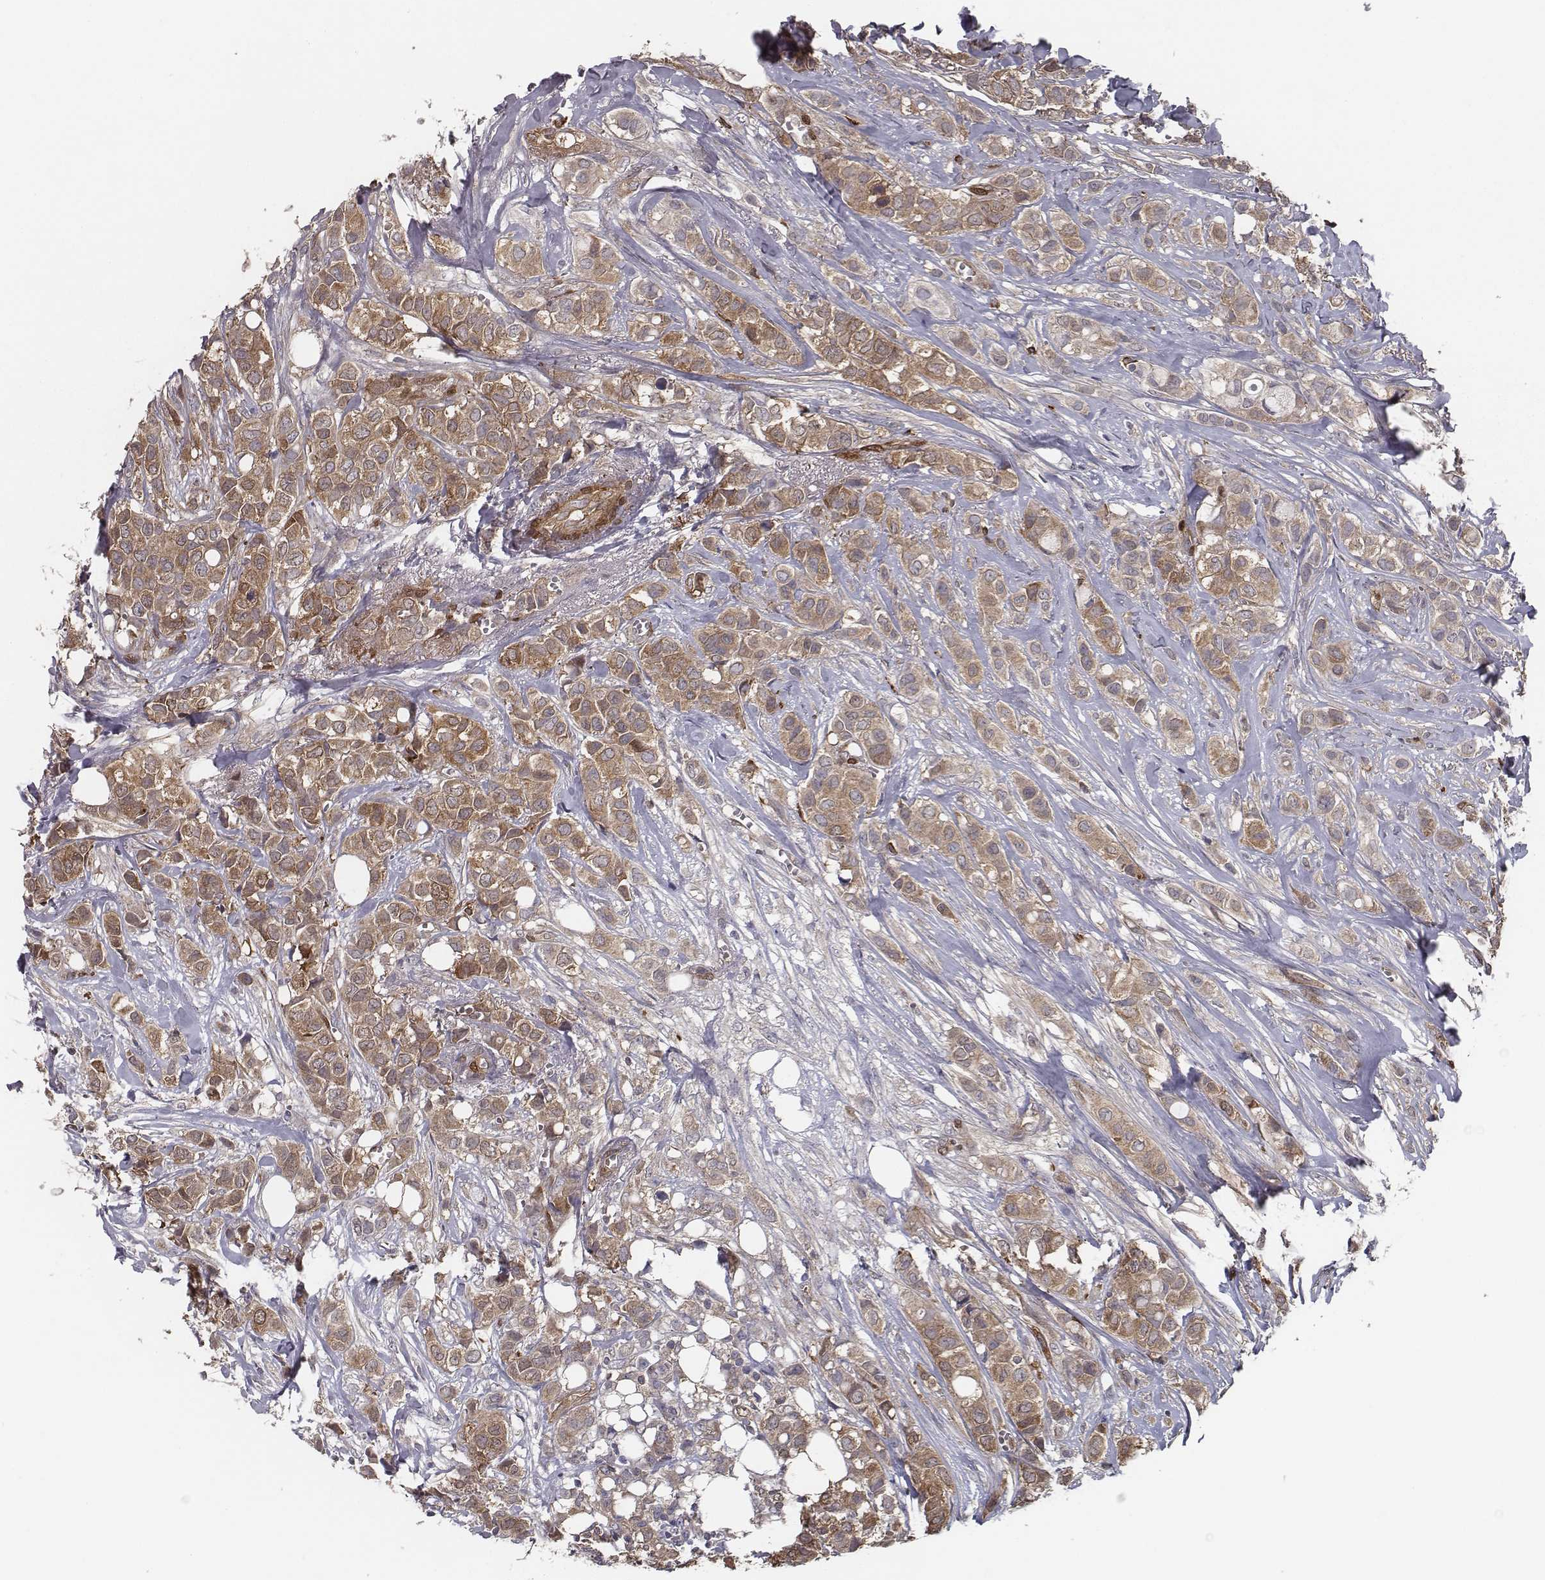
{"staining": {"intensity": "moderate", "quantity": ">75%", "location": "cytoplasmic/membranous"}, "tissue": "breast cancer", "cell_type": "Tumor cells", "image_type": "cancer", "snomed": [{"axis": "morphology", "description": "Duct carcinoma"}, {"axis": "topography", "description": "Breast"}], "caption": "There is medium levels of moderate cytoplasmic/membranous expression in tumor cells of breast cancer, as demonstrated by immunohistochemical staining (brown color).", "gene": "ISYNA1", "patient": {"sex": "female", "age": 85}}